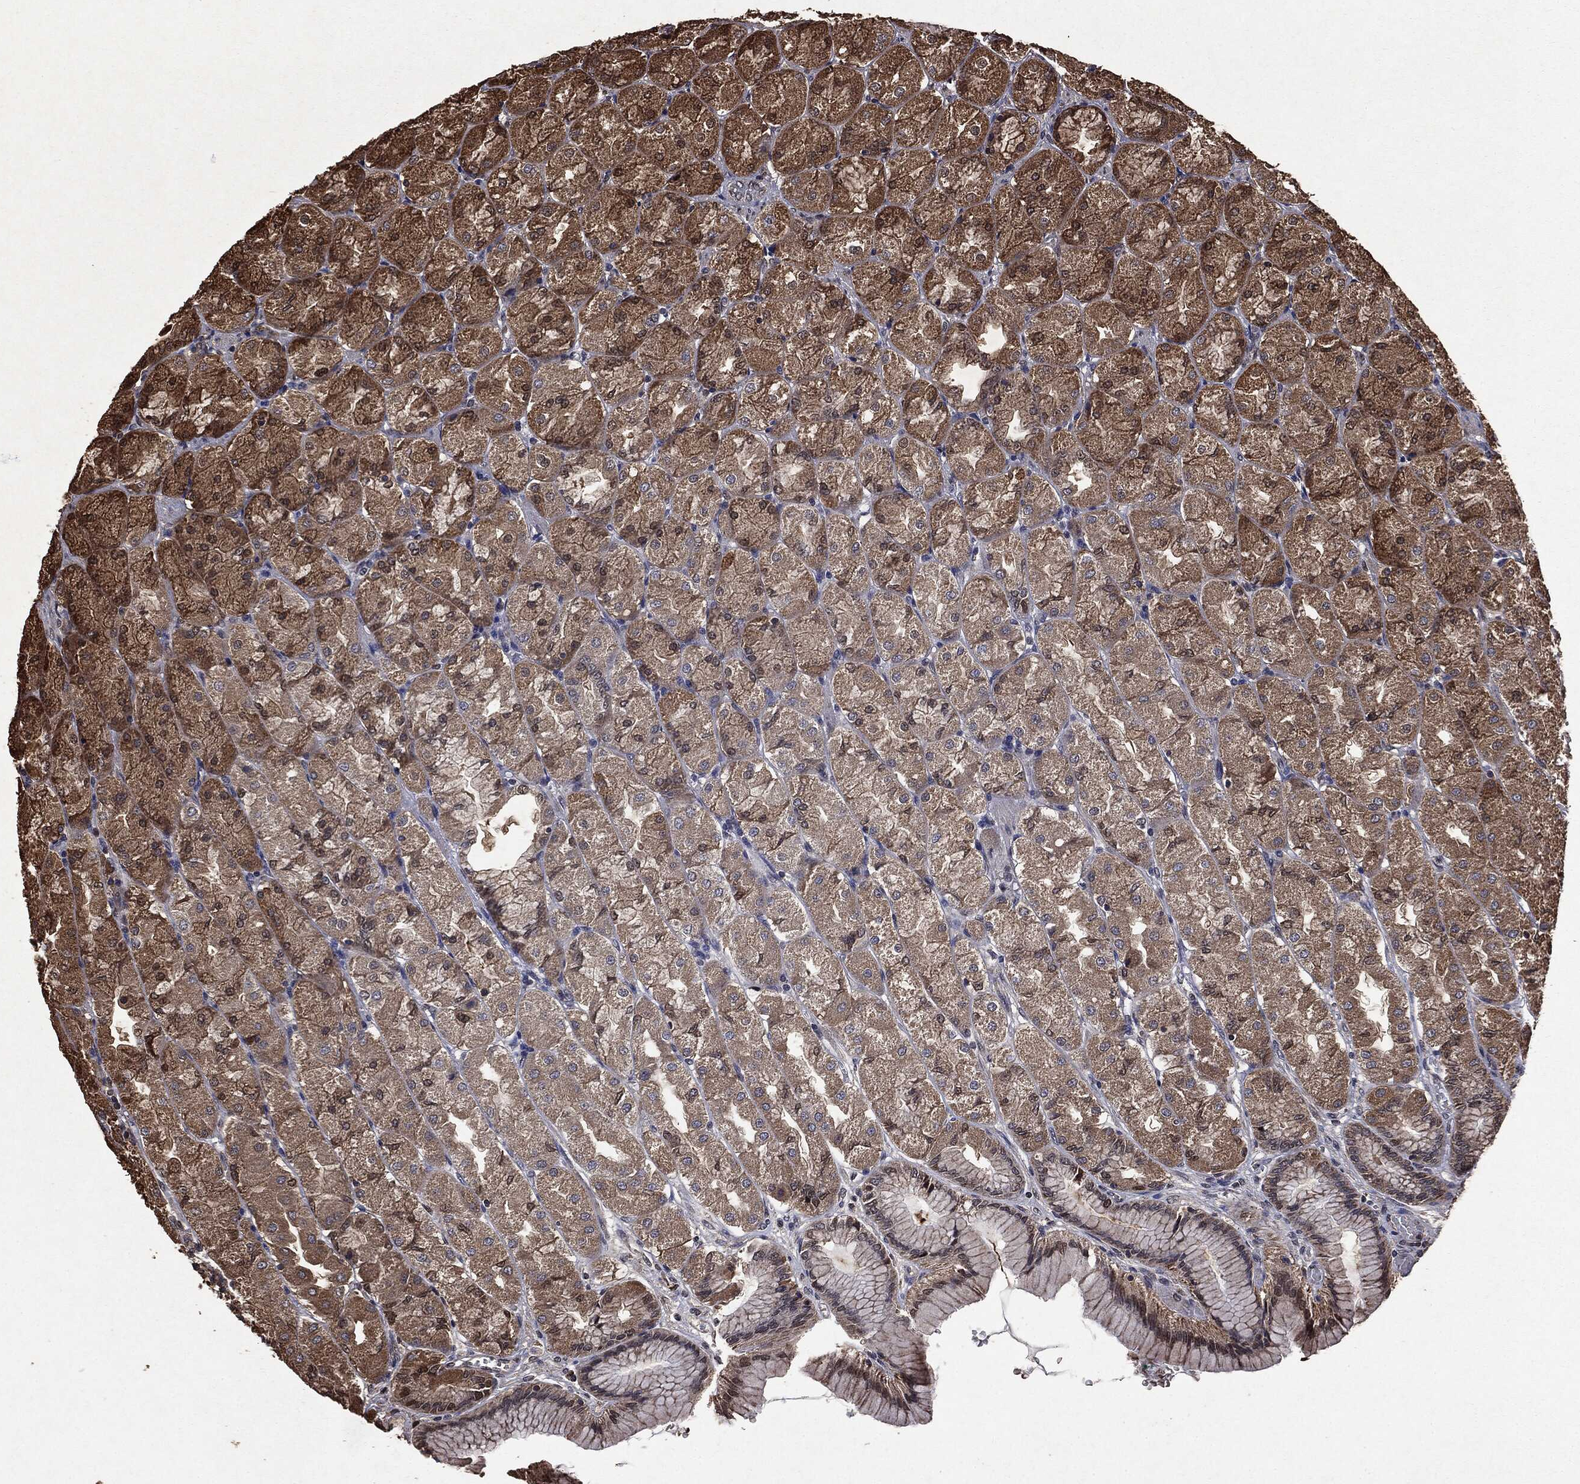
{"staining": {"intensity": "strong", "quantity": "25%-75%", "location": "cytoplasmic/membranous,nuclear"}, "tissue": "stomach", "cell_type": "Glandular cells", "image_type": "normal", "snomed": [{"axis": "morphology", "description": "Normal tissue, NOS"}, {"axis": "morphology", "description": "Adenocarcinoma, NOS"}, {"axis": "morphology", "description": "Adenocarcinoma, High grade"}, {"axis": "topography", "description": "Stomach, upper"}, {"axis": "topography", "description": "Stomach"}], "caption": "Glandular cells show strong cytoplasmic/membranous,nuclear staining in approximately 25%-75% of cells in normal stomach.", "gene": "PPP6R2", "patient": {"sex": "female", "age": 65}}